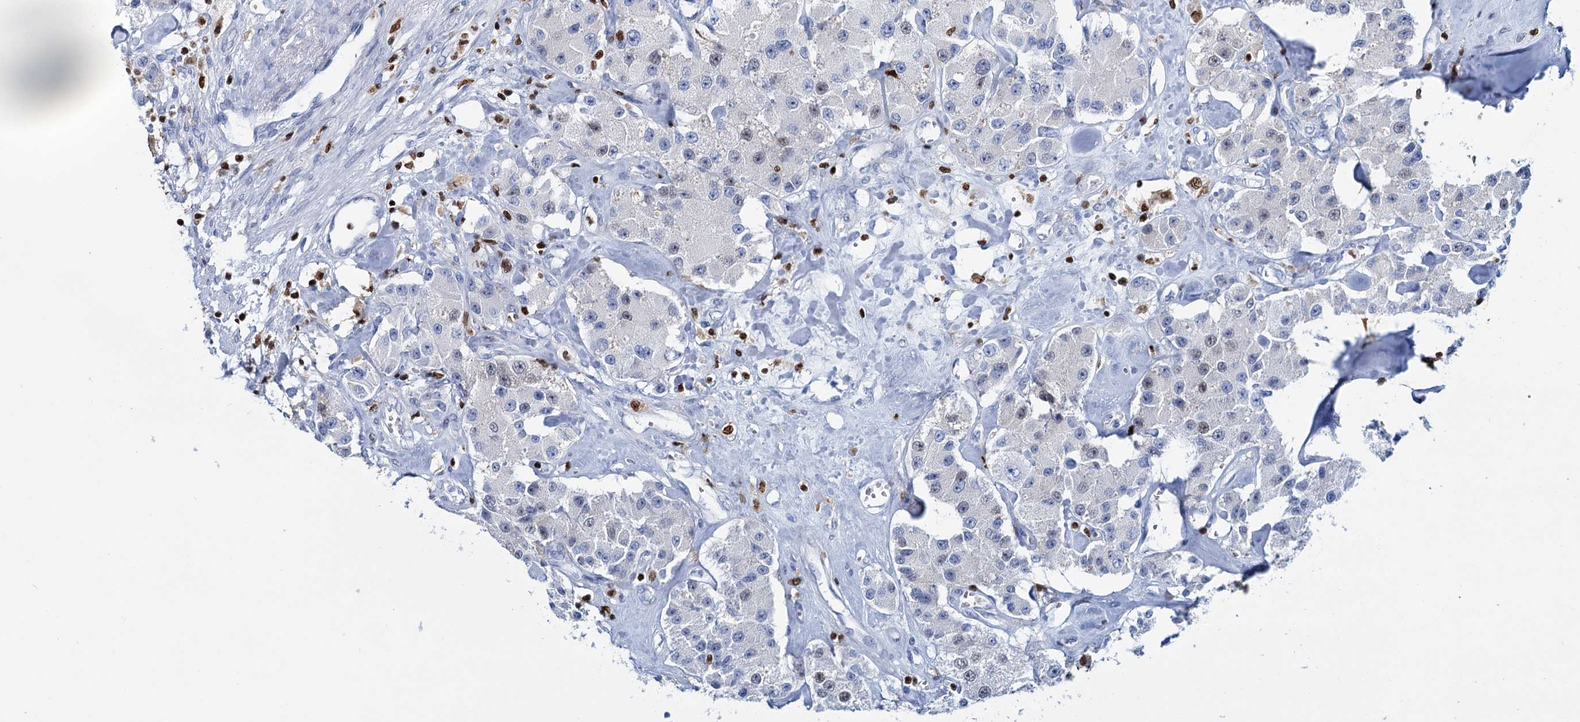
{"staining": {"intensity": "negative", "quantity": "none", "location": "none"}, "tissue": "carcinoid", "cell_type": "Tumor cells", "image_type": "cancer", "snomed": [{"axis": "morphology", "description": "Carcinoid, malignant, NOS"}, {"axis": "topography", "description": "Pancreas"}], "caption": "Tumor cells are negative for brown protein staining in carcinoid.", "gene": "CELF2", "patient": {"sex": "male", "age": 41}}